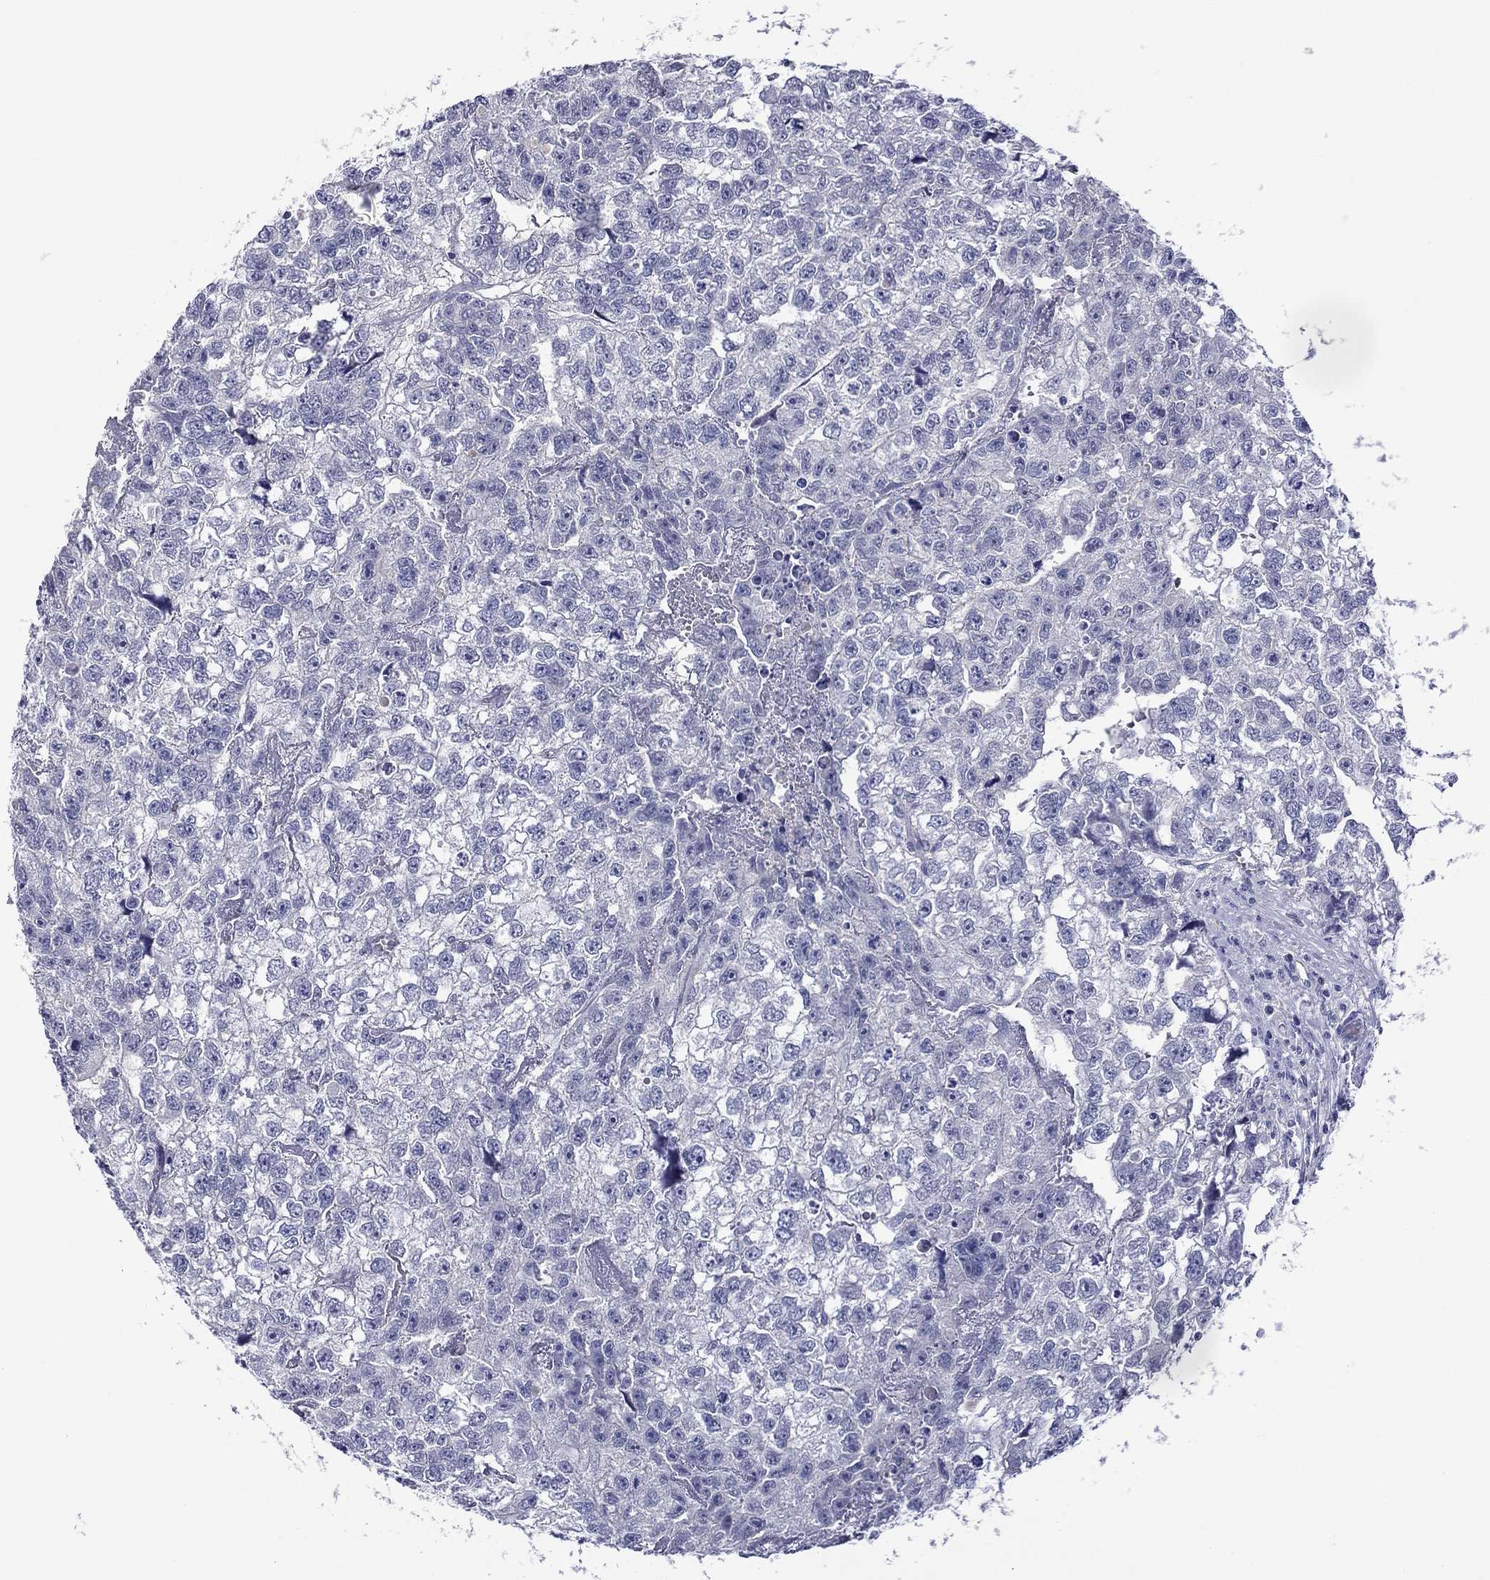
{"staining": {"intensity": "negative", "quantity": "none", "location": "none"}, "tissue": "testis cancer", "cell_type": "Tumor cells", "image_type": "cancer", "snomed": [{"axis": "morphology", "description": "Carcinoma, Embryonal, NOS"}, {"axis": "morphology", "description": "Teratoma, malignant, NOS"}, {"axis": "topography", "description": "Testis"}], "caption": "A high-resolution histopathology image shows immunohistochemistry (IHC) staining of testis cancer (embryonal carcinoma), which reveals no significant positivity in tumor cells. The staining was performed using DAB to visualize the protein expression in brown, while the nuclei were stained in blue with hematoxylin (Magnification: 20x).", "gene": "CNDP1", "patient": {"sex": "male", "age": 44}}